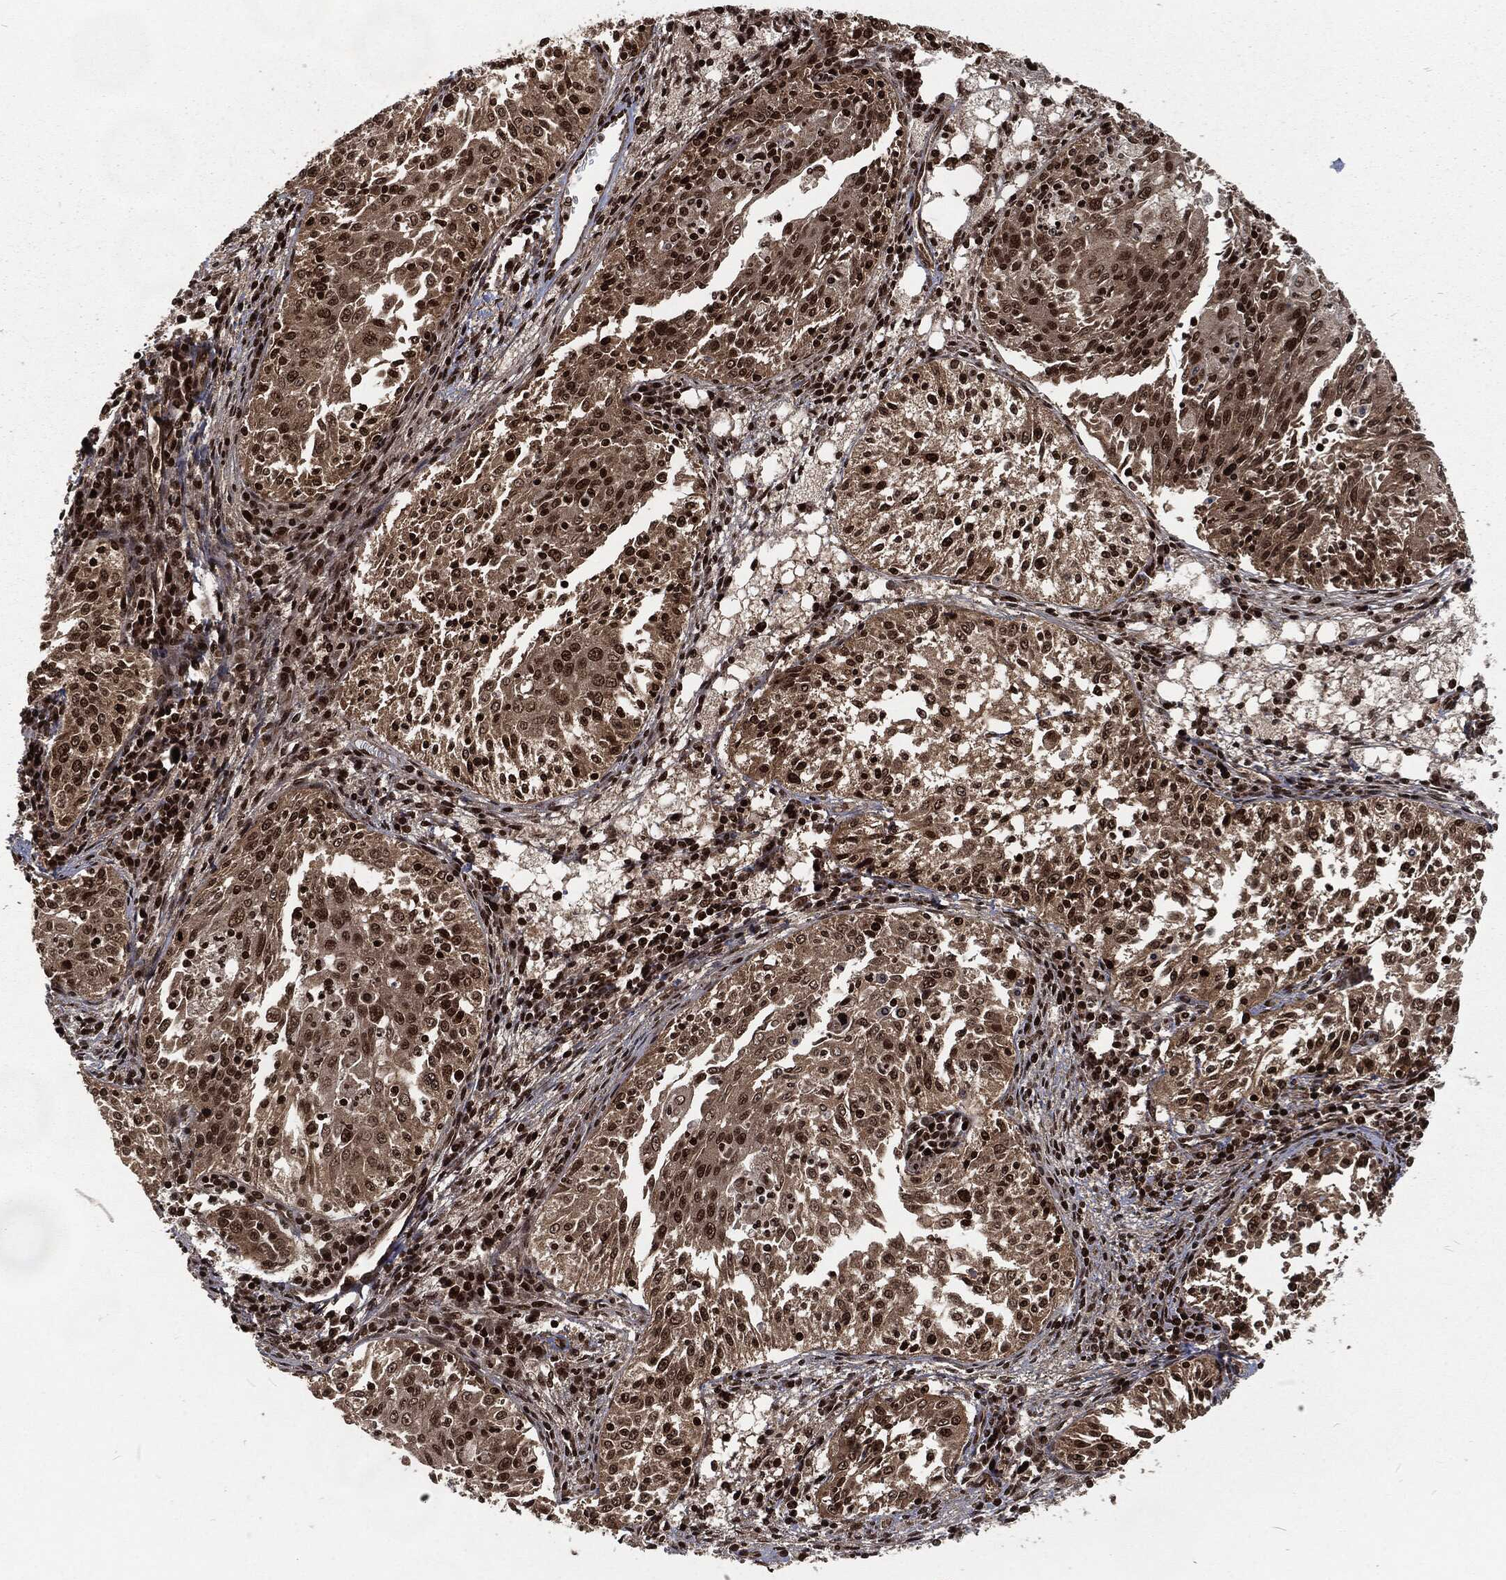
{"staining": {"intensity": "strong", "quantity": "25%-75%", "location": "nuclear"}, "tissue": "cervical cancer", "cell_type": "Tumor cells", "image_type": "cancer", "snomed": [{"axis": "morphology", "description": "Squamous cell carcinoma, NOS"}, {"axis": "topography", "description": "Cervix"}], "caption": "The immunohistochemical stain labels strong nuclear staining in tumor cells of cervical cancer (squamous cell carcinoma) tissue.", "gene": "NGRN", "patient": {"sex": "female", "age": 41}}